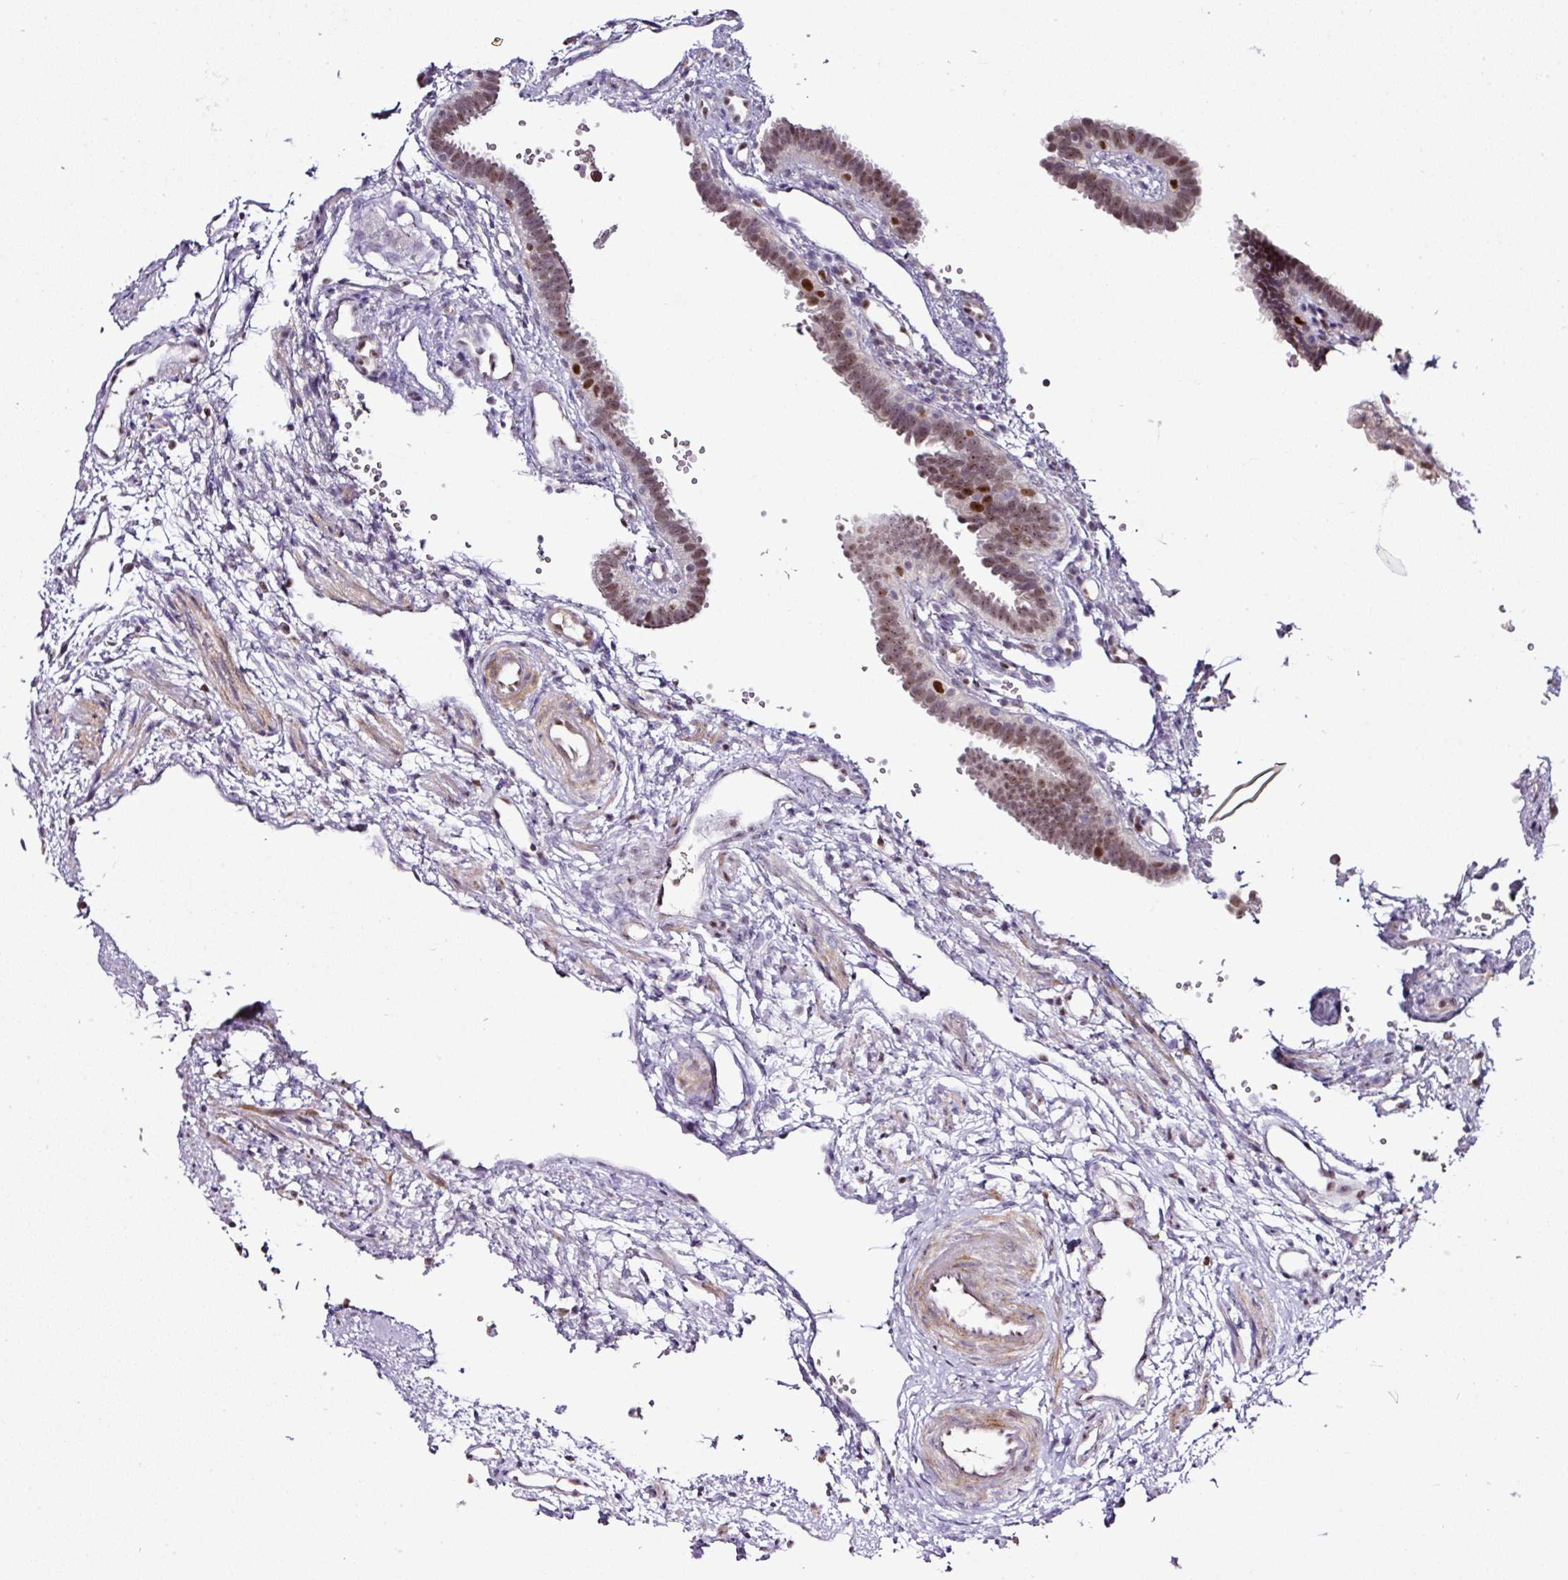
{"staining": {"intensity": "moderate", "quantity": "25%-75%", "location": "nuclear"}, "tissue": "fallopian tube", "cell_type": "Glandular cells", "image_type": "normal", "snomed": [{"axis": "morphology", "description": "Normal tissue, NOS"}, {"axis": "topography", "description": "Fallopian tube"}], "caption": "An image of human fallopian tube stained for a protein reveals moderate nuclear brown staining in glandular cells. The protein is stained brown, and the nuclei are stained in blue (DAB IHC with brightfield microscopy, high magnification).", "gene": "KLF16", "patient": {"sex": "female", "age": 37}}